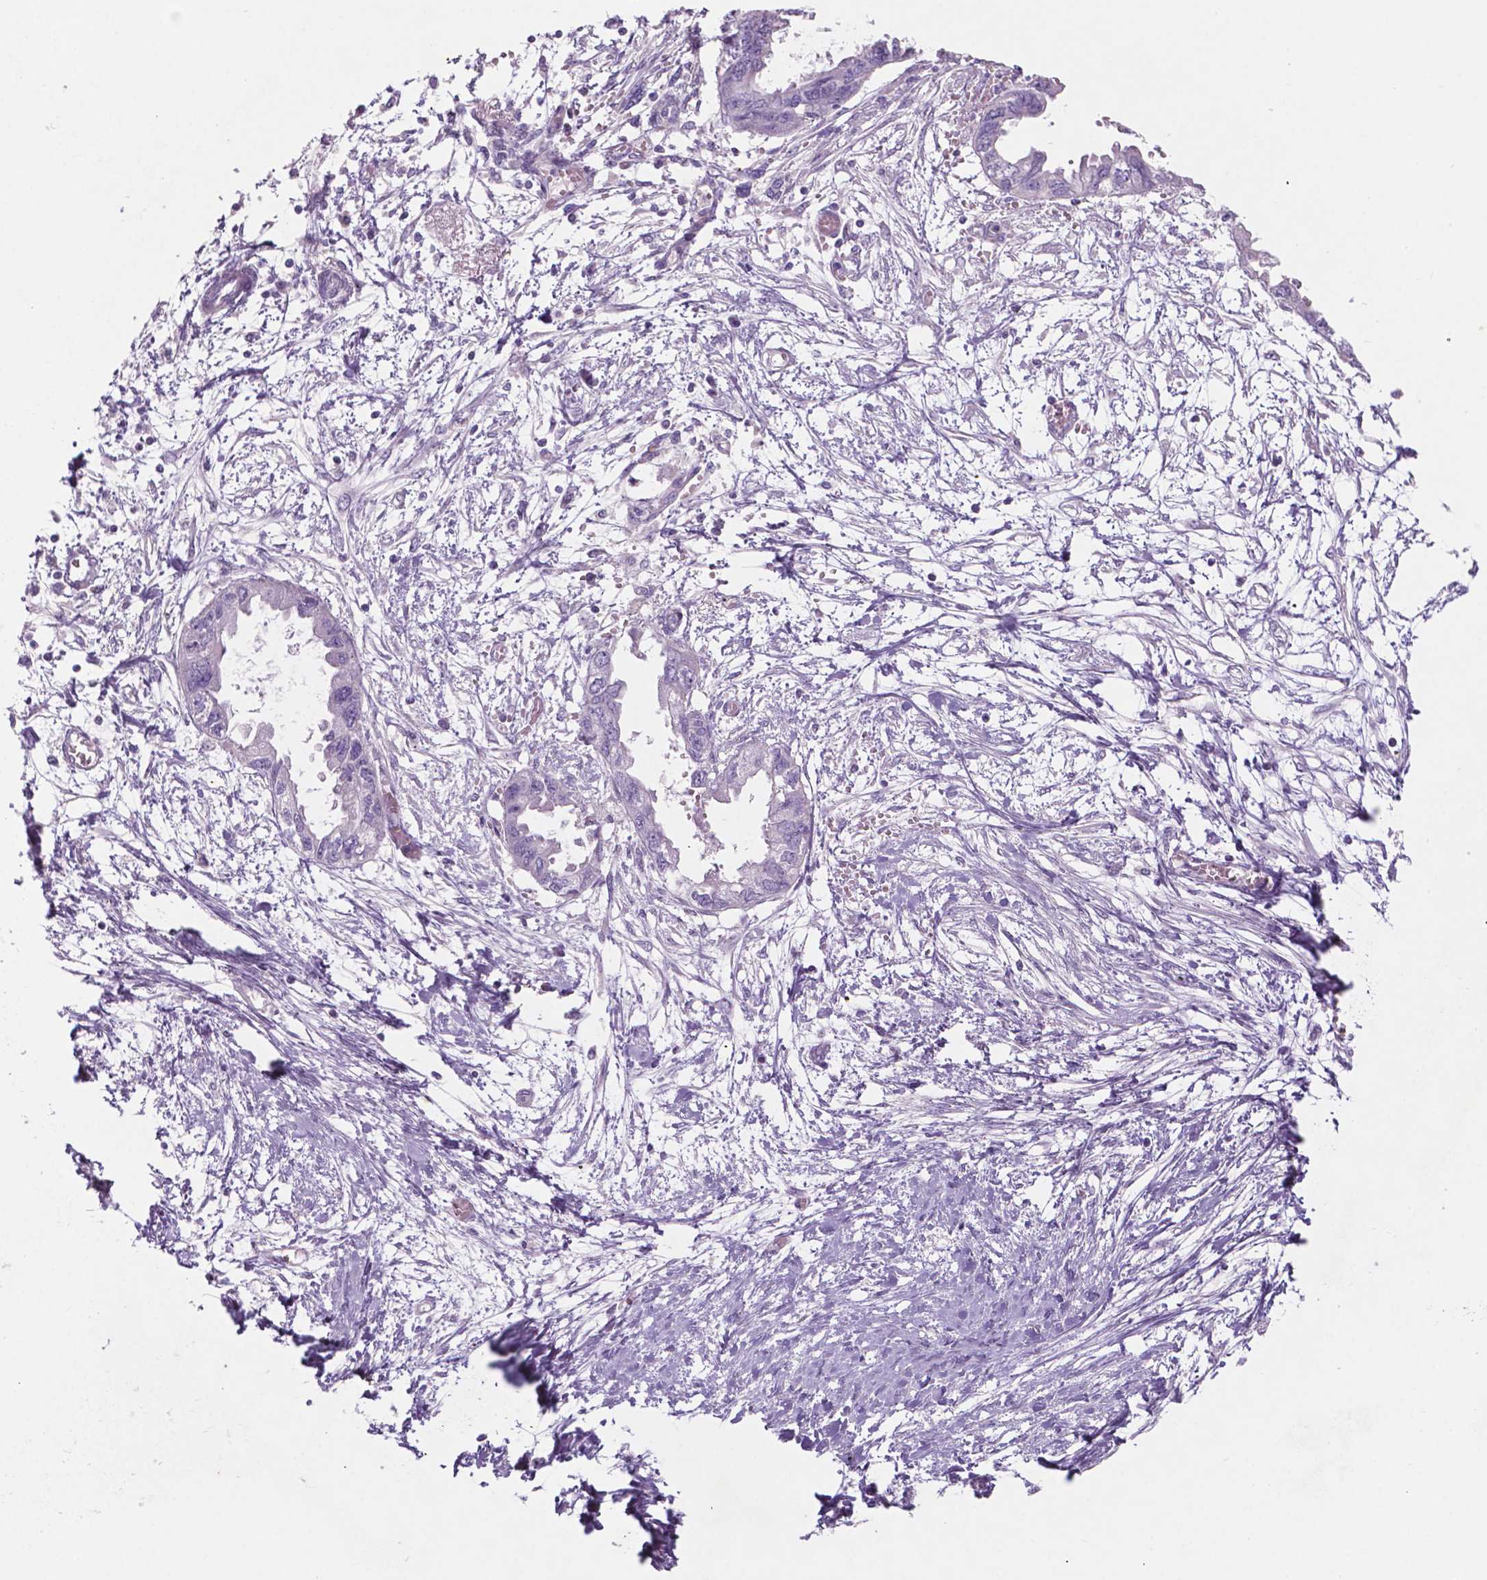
{"staining": {"intensity": "negative", "quantity": "none", "location": "none"}, "tissue": "endometrial cancer", "cell_type": "Tumor cells", "image_type": "cancer", "snomed": [{"axis": "morphology", "description": "Adenocarcinoma, NOS"}, {"axis": "morphology", "description": "Adenocarcinoma, metastatic, NOS"}, {"axis": "topography", "description": "Adipose tissue"}, {"axis": "topography", "description": "Endometrium"}], "caption": "Immunohistochemistry micrograph of adenocarcinoma (endometrial) stained for a protein (brown), which demonstrates no expression in tumor cells.", "gene": "FAM50B", "patient": {"sex": "female", "age": 67}}